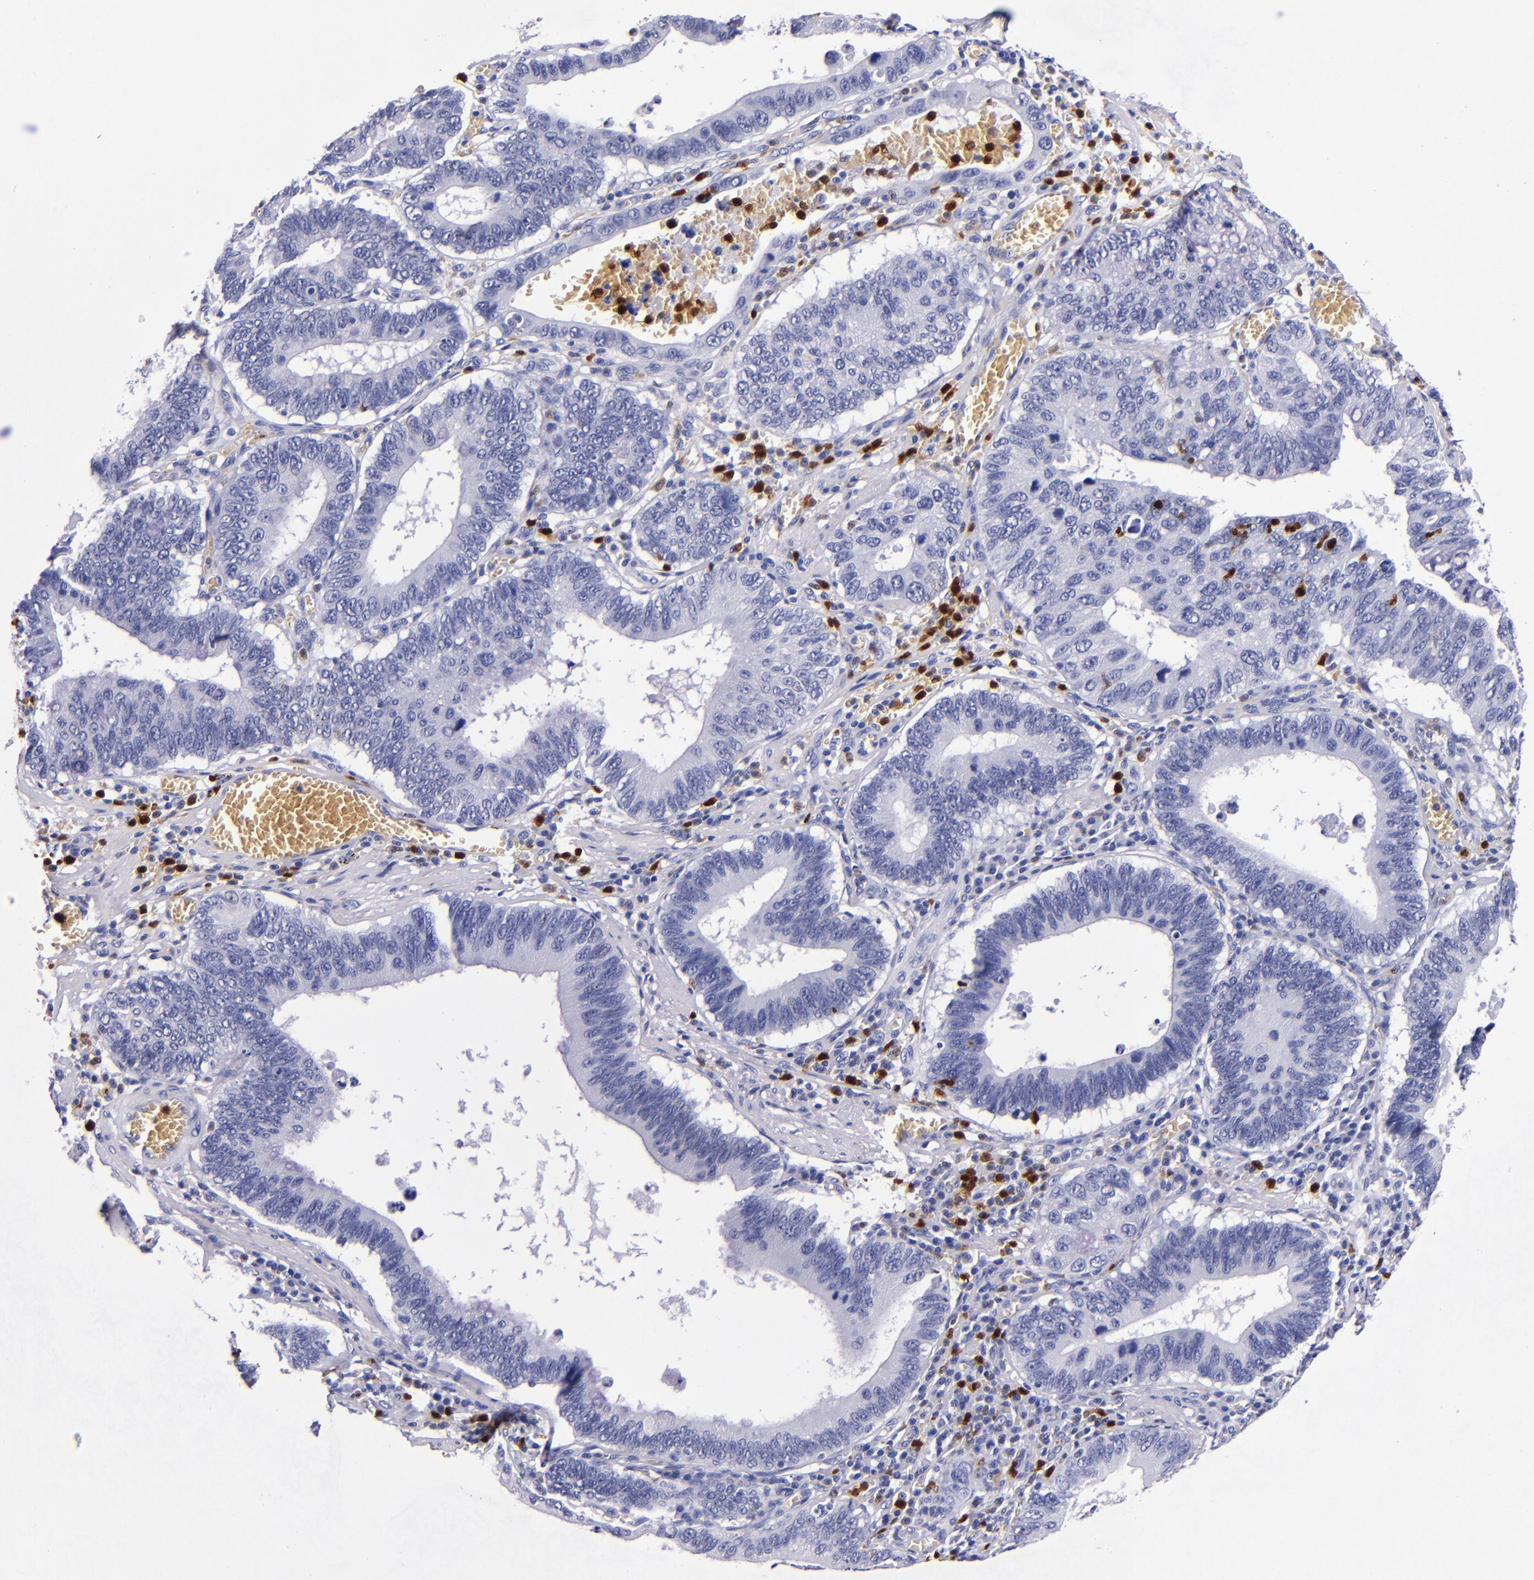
{"staining": {"intensity": "negative", "quantity": "none", "location": "none"}, "tissue": "stomach cancer", "cell_type": "Tumor cells", "image_type": "cancer", "snomed": [{"axis": "morphology", "description": "Adenocarcinoma, NOS"}, {"axis": "topography", "description": "Stomach"}, {"axis": "topography", "description": "Gastric cardia"}], "caption": "Tumor cells are negative for protein expression in human stomach adenocarcinoma.", "gene": "S100A8", "patient": {"sex": "male", "age": 59}}